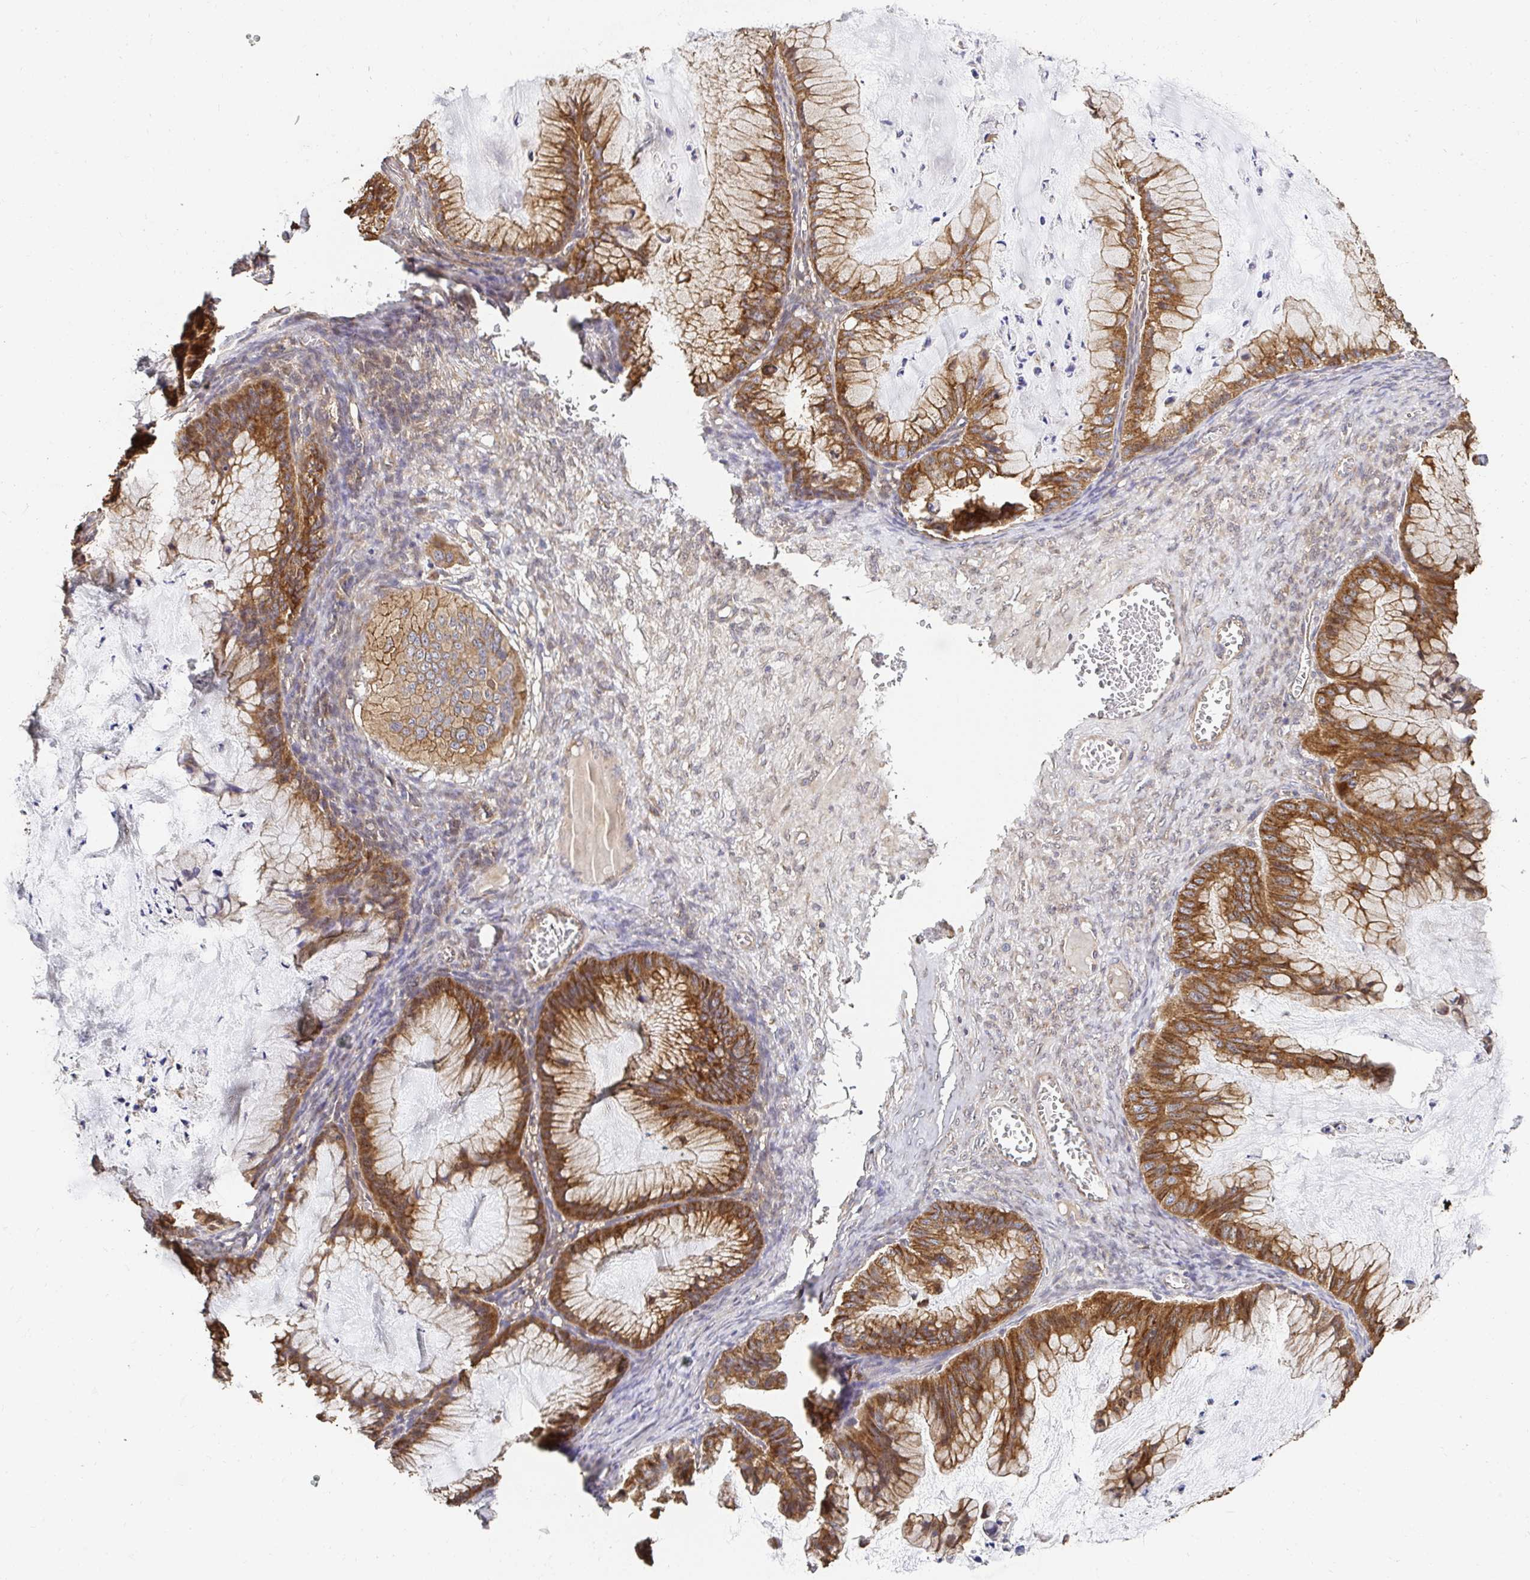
{"staining": {"intensity": "moderate", "quantity": ">75%", "location": "cytoplasmic/membranous"}, "tissue": "ovarian cancer", "cell_type": "Tumor cells", "image_type": "cancer", "snomed": [{"axis": "morphology", "description": "Cystadenocarcinoma, mucinous, NOS"}, {"axis": "topography", "description": "Ovary"}], "caption": "The histopathology image exhibits immunohistochemical staining of ovarian mucinous cystadenocarcinoma. There is moderate cytoplasmic/membranous staining is present in about >75% of tumor cells.", "gene": "APBB1", "patient": {"sex": "female", "age": 72}}